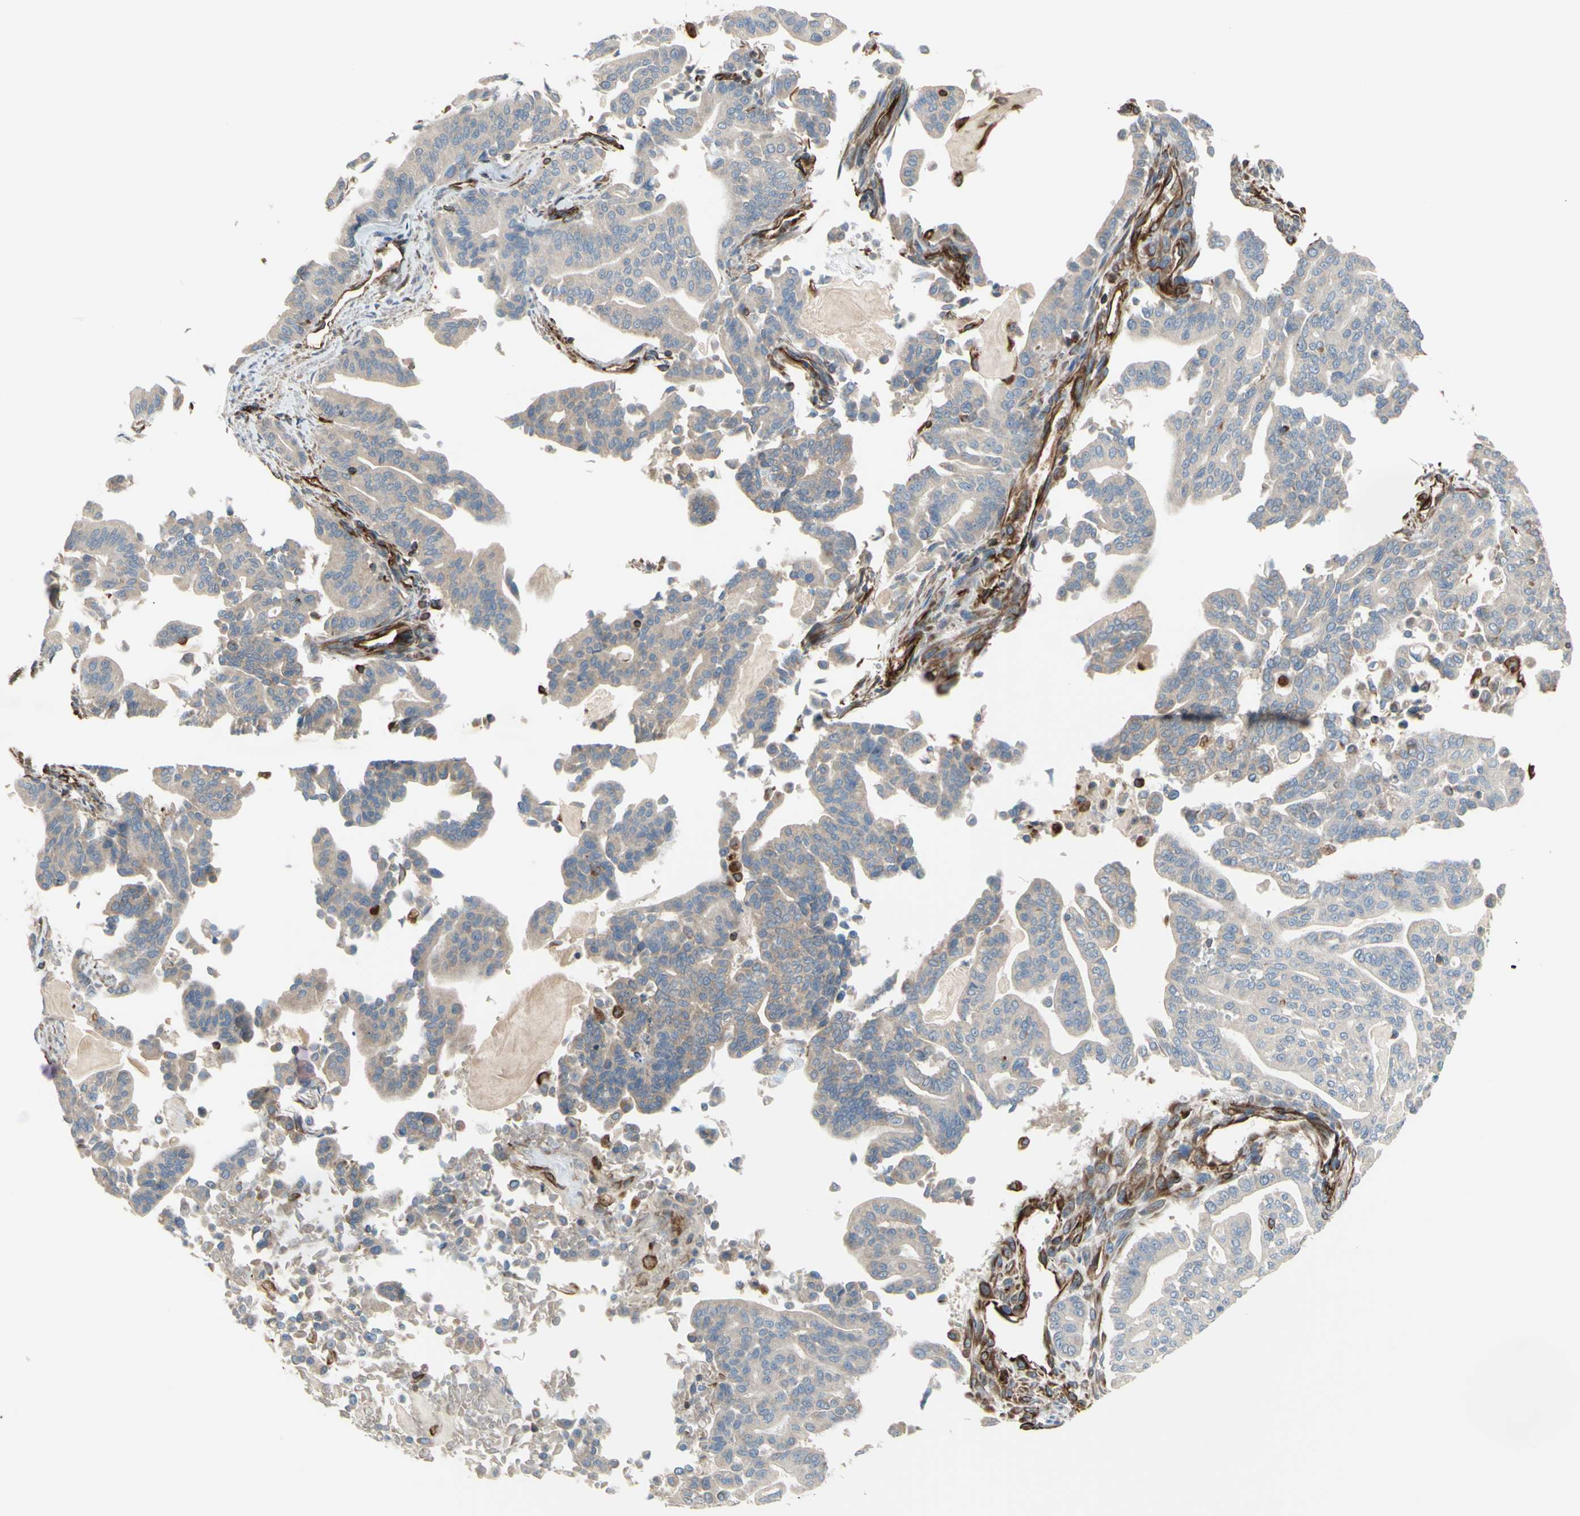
{"staining": {"intensity": "weak", "quantity": "25%-75%", "location": "cytoplasmic/membranous"}, "tissue": "pancreatic cancer", "cell_type": "Tumor cells", "image_type": "cancer", "snomed": [{"axis": "morphology", "description": "Adenocarcinoma, NOS"}, {"axis": "topography", "description": "Pancreas"}], "caption": "A high-resolution micrograph shows immunohistochemistry (IHC) staining of pancreatic adenocarcinoma, which reveals weak cytoplasmic/membranous positivity in approximately 25%-75% of tumor cells. The staining was performed using DAB (3,3'-diaminobenzidine) to visualize the protein expression in brown, while the nuclei were stained in blue with hematoxylin (Magnification: 20x).", "gene": "TRAF2", "patient": {"sex": "male", "age": 63}}